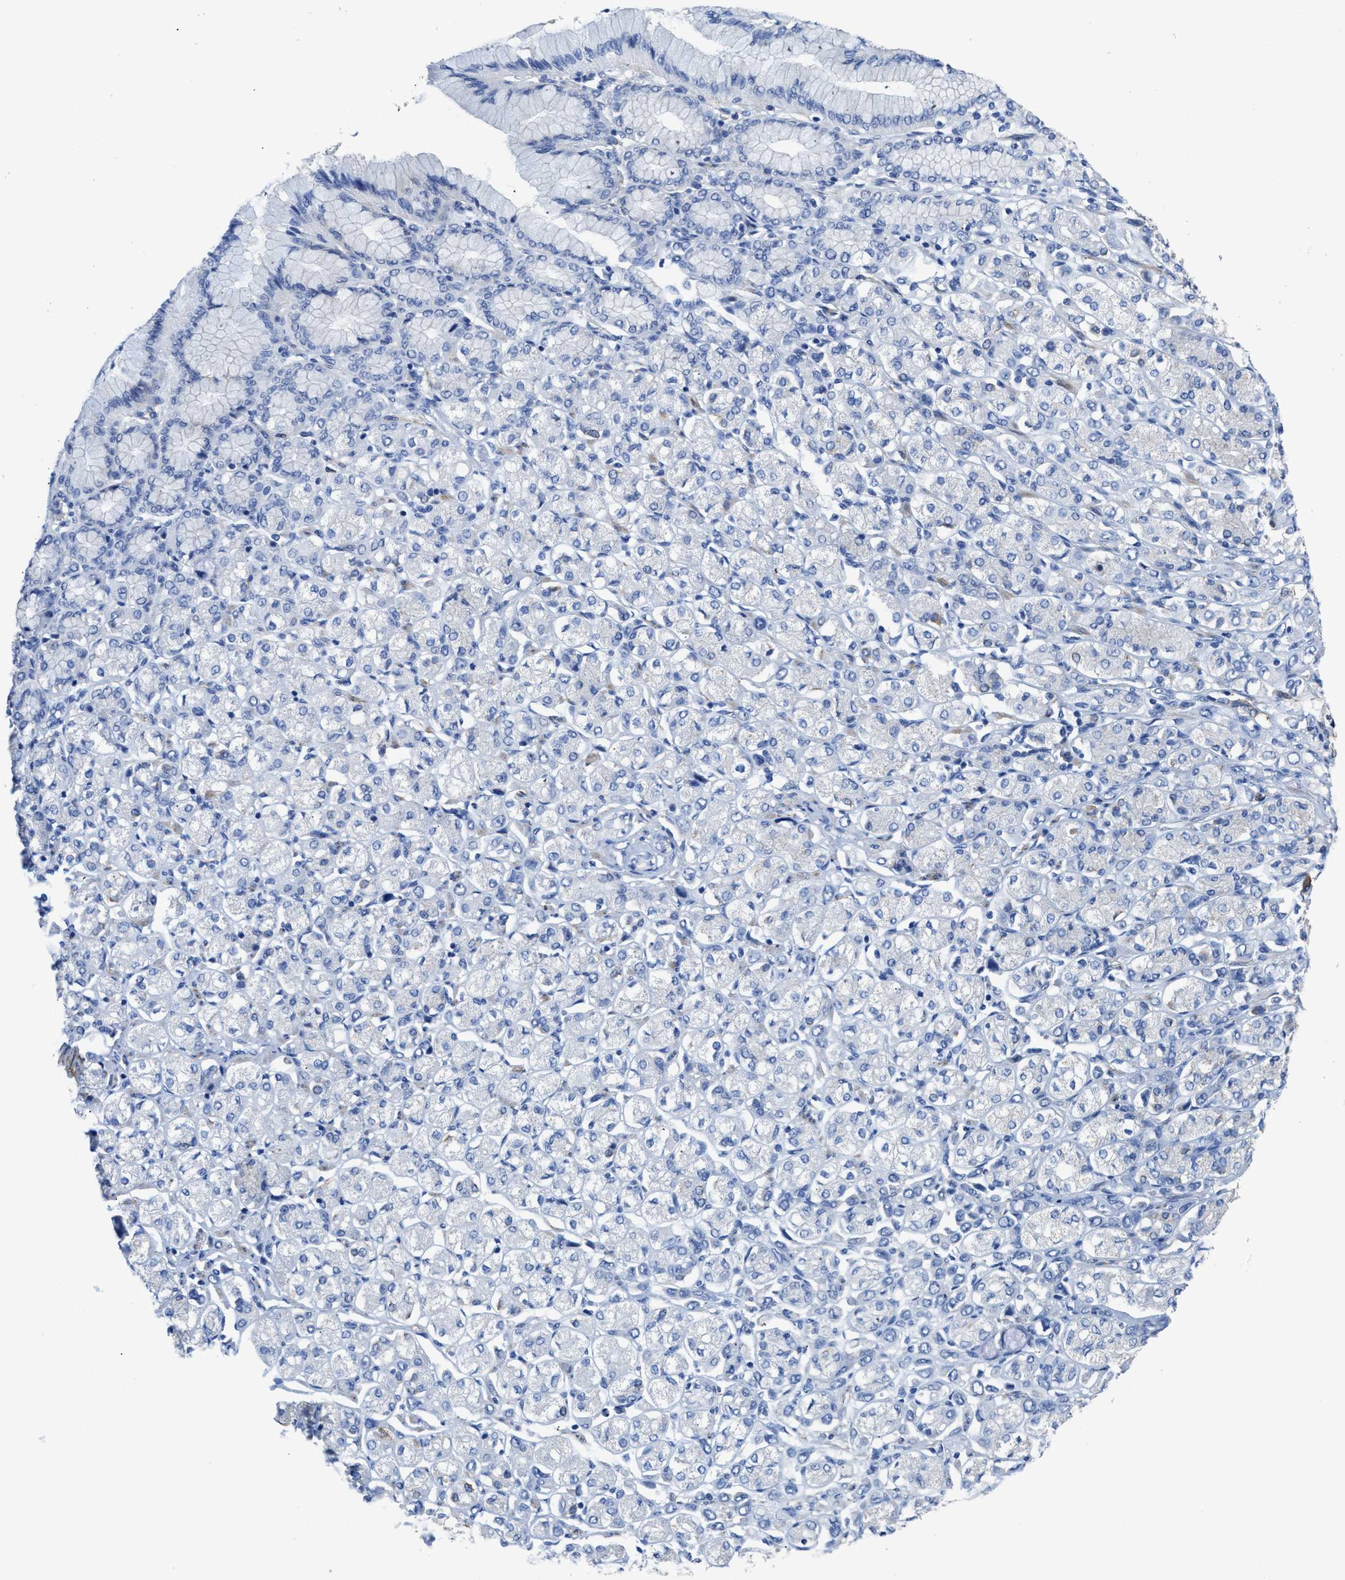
{"staining": {"intensity": "negative", "quantity": "none", "location": "none"}, "tissue": "stomach cancer", "cell_type": "Tumor cells", "image_type": "cancer", "snomed": [{"axis": "morphology", "description": "Adenocarcinoma, NOS"}, {"axis": "topography", "description": "Stomach"}], "caption": "Adenocarcinoma (stomach) was stained to show a protein in brown. There is no significant expression in tumor cells.", "gene": "ZSWIM5", "patient": {"sex": "female", "age": 65}}